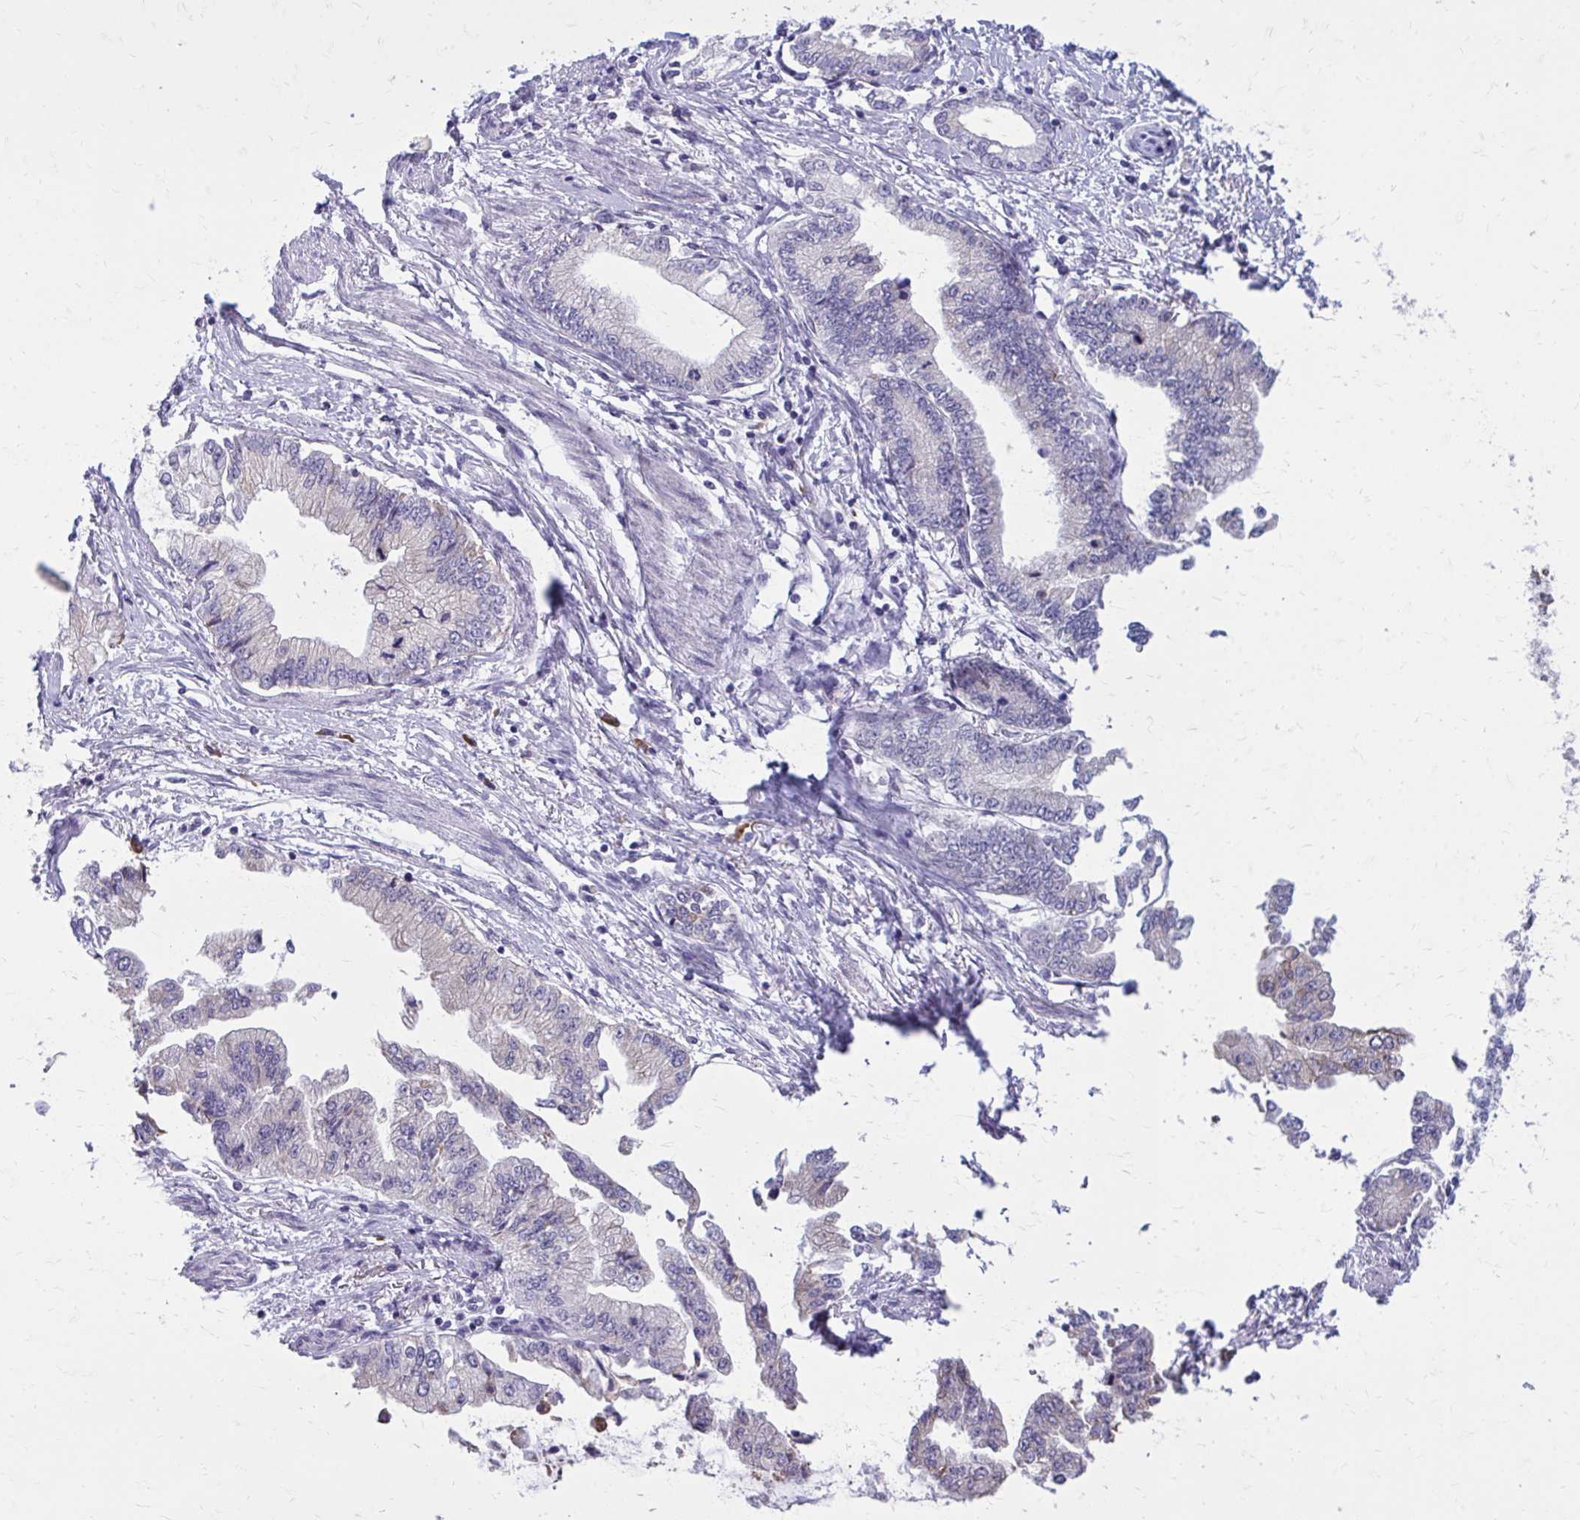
{"staining": {"intensity": "weak", "quantity": "<25%", "location": "cytoplasmic/membranous"}, "tissue": "stomach cancer", "cell_type": "Tumor cells", "image_type": "cancer", "snomed": [{"axis": "morphology", "description": "Adenocarcinoma, NOS"}, {"axis": "topography", "description": "Stomach, upper"}], "caption": "Stomach cancer (adenocarcinoma) stained for a protein using immunohistochemistry (IHC) shows no positivity tumor cells.", "gene": "PROSER1", "patient": {"sex": "female", "age": 74}}